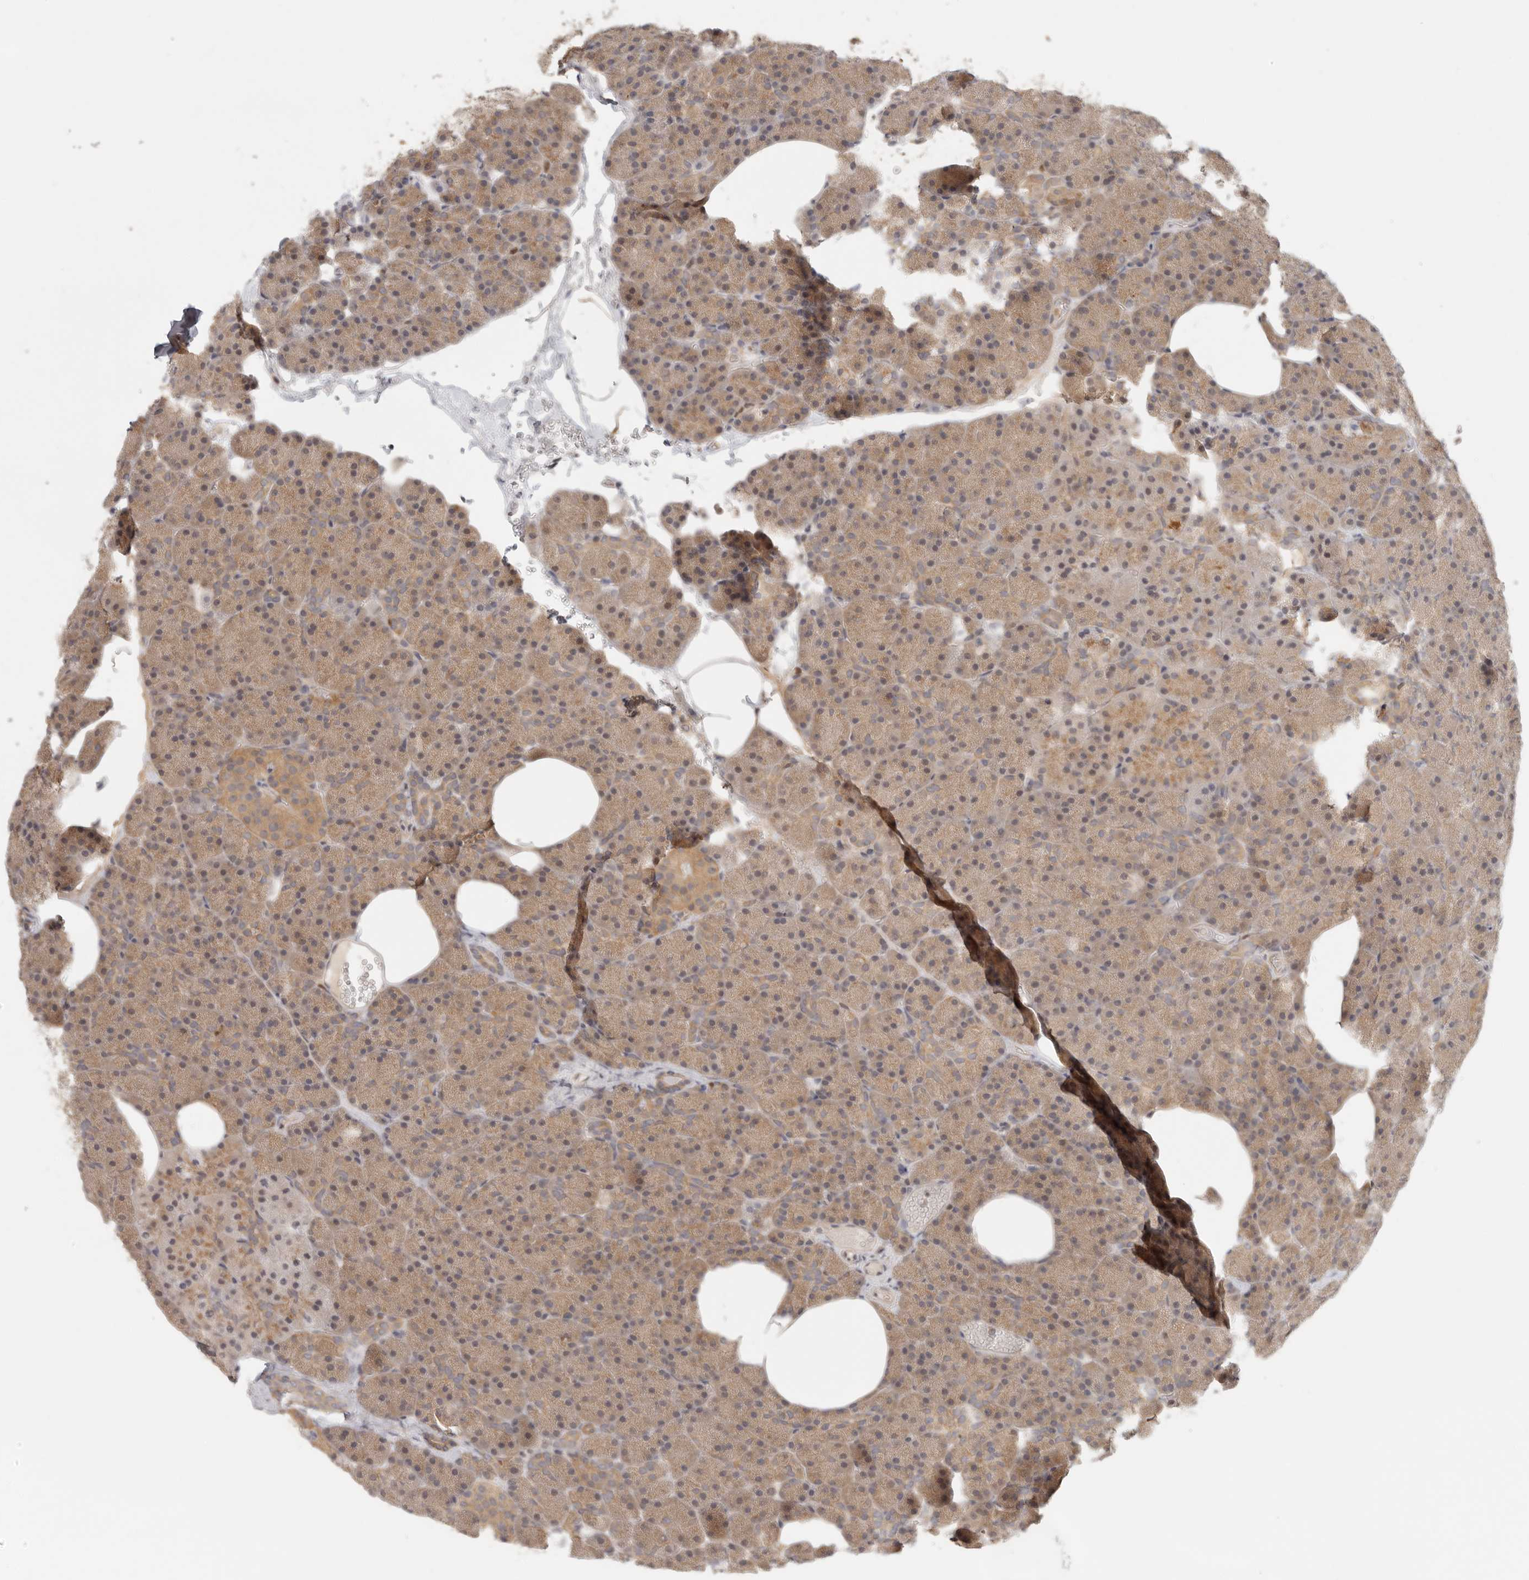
{"staining": {"intensity": "moderate", "quantity": ">75%", "location": "cytoplasmic/membranous"}, "tissue": "pancreas", "cell_type": "Exocrine glandular cells", "image_type": "normal", "snomed": [{"axis": "morphology", "description": "Normal tissue, NOS"}, {"axis": "morphology", "description": "Carcinoid, malignant, NOS"}, {"axis": "topography", "description": "Pancreas"}], "caption": "Exocrine glandular cells show moderate cytoplasmic/membranous staining in approximately >75% of cells in unremarkable pancreas.", "gene": "PSMA5", "patient": {"sex": "female", "age": 35}}